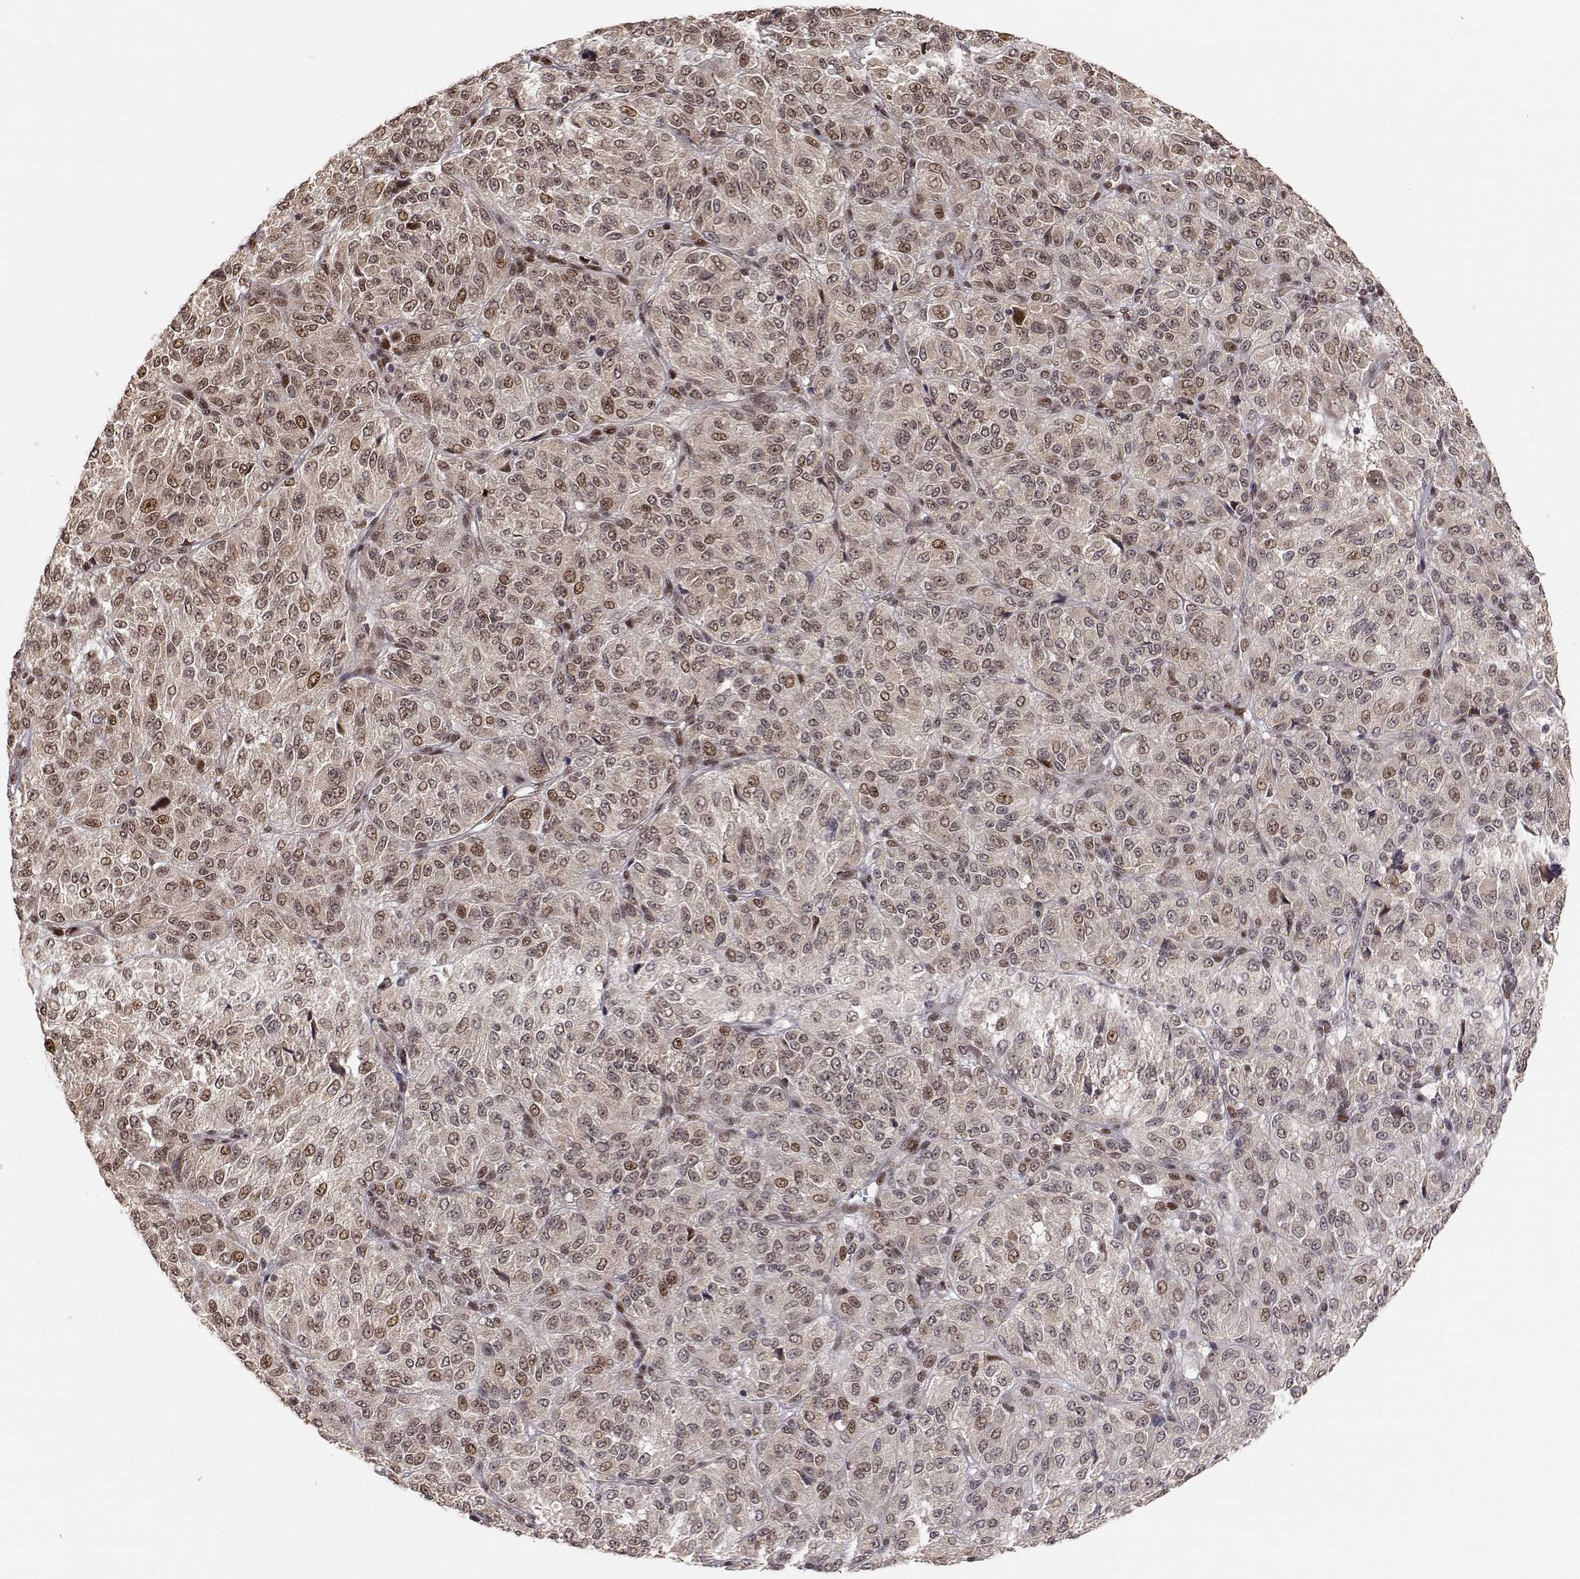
{"staining": {"intensity": "moderate", "quantity": "<25%", "location": "nuclear"}, "tissue": "melanoma", "cell_type": "Tumor cells", "image_type": "cancer", "snomed": [{"axis": "morphology", "description": "Malignant melanoma, Metastatic site"}, {"axis": "topography", "description": "Brain"}], "caption": "A high-resolution micrograph shows immunohistochemistry (IHC) staining of malignant melanoma (metastatic site), which displays moderate nuclear staining in about <25% of tumor cells. Nuclei are stained in blue.", "gene": "BRCA1", "patient": {"sex": "female", "age": 56}}